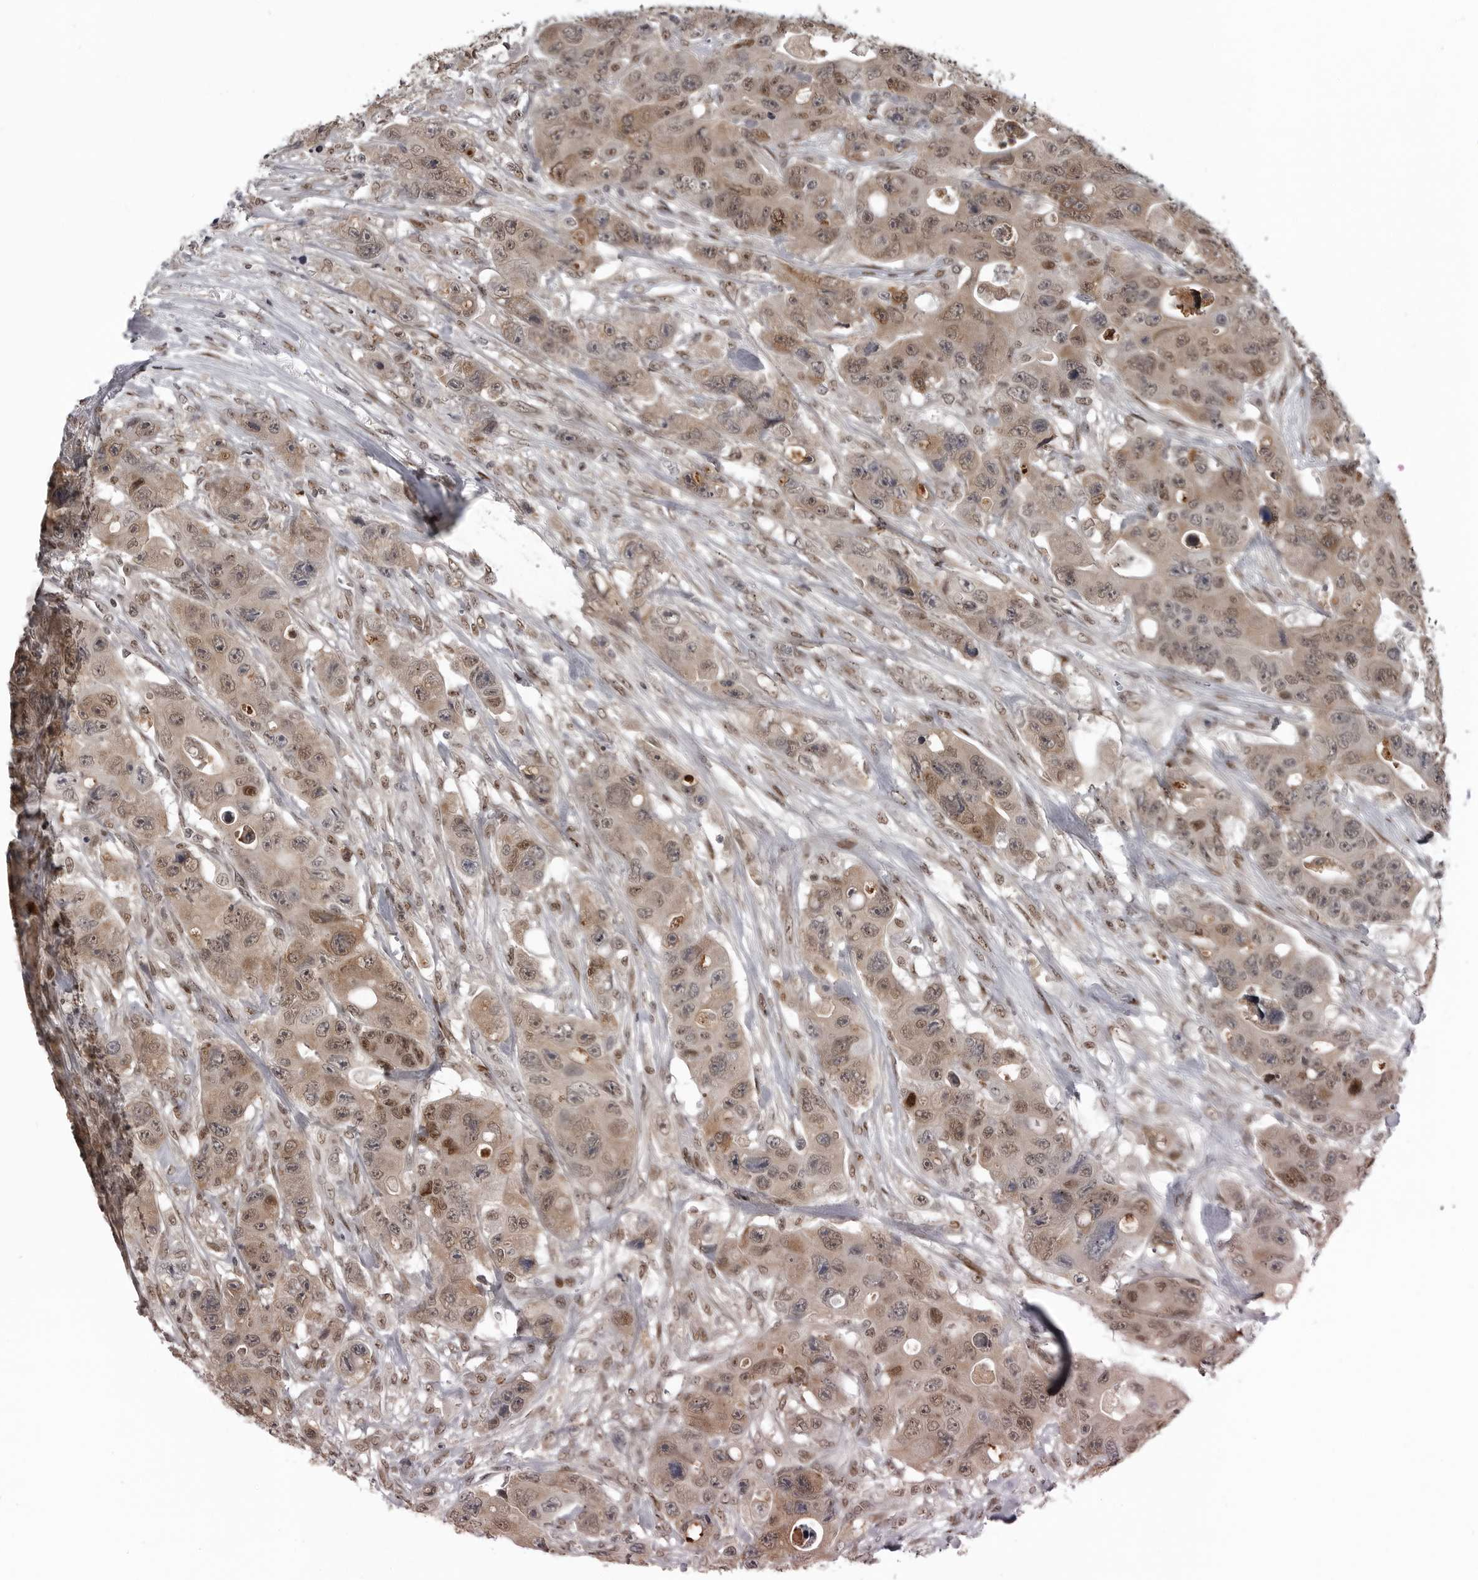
{"staining": {"intensity": "weak", "quantity": ">75%", "location": "cytoplasmic/membranous,nuclear"}, "tissue": "colorectal cancer", "cell_type": "Tumor cells", "image_type": "cancer", "snomed": [{"axis": "morphology", "description": "Adenocarcinoma, NOS"}, {"axis": "topography", "description": "Colon"}], "caption": "A brown stain labels weak cytoplasmic/membranous and nuclear staining of a protein in colorectal adenocarcinoma tumor cells.", "gene": "C8orf58", "patient": {"sex": "female", "age": 46}}